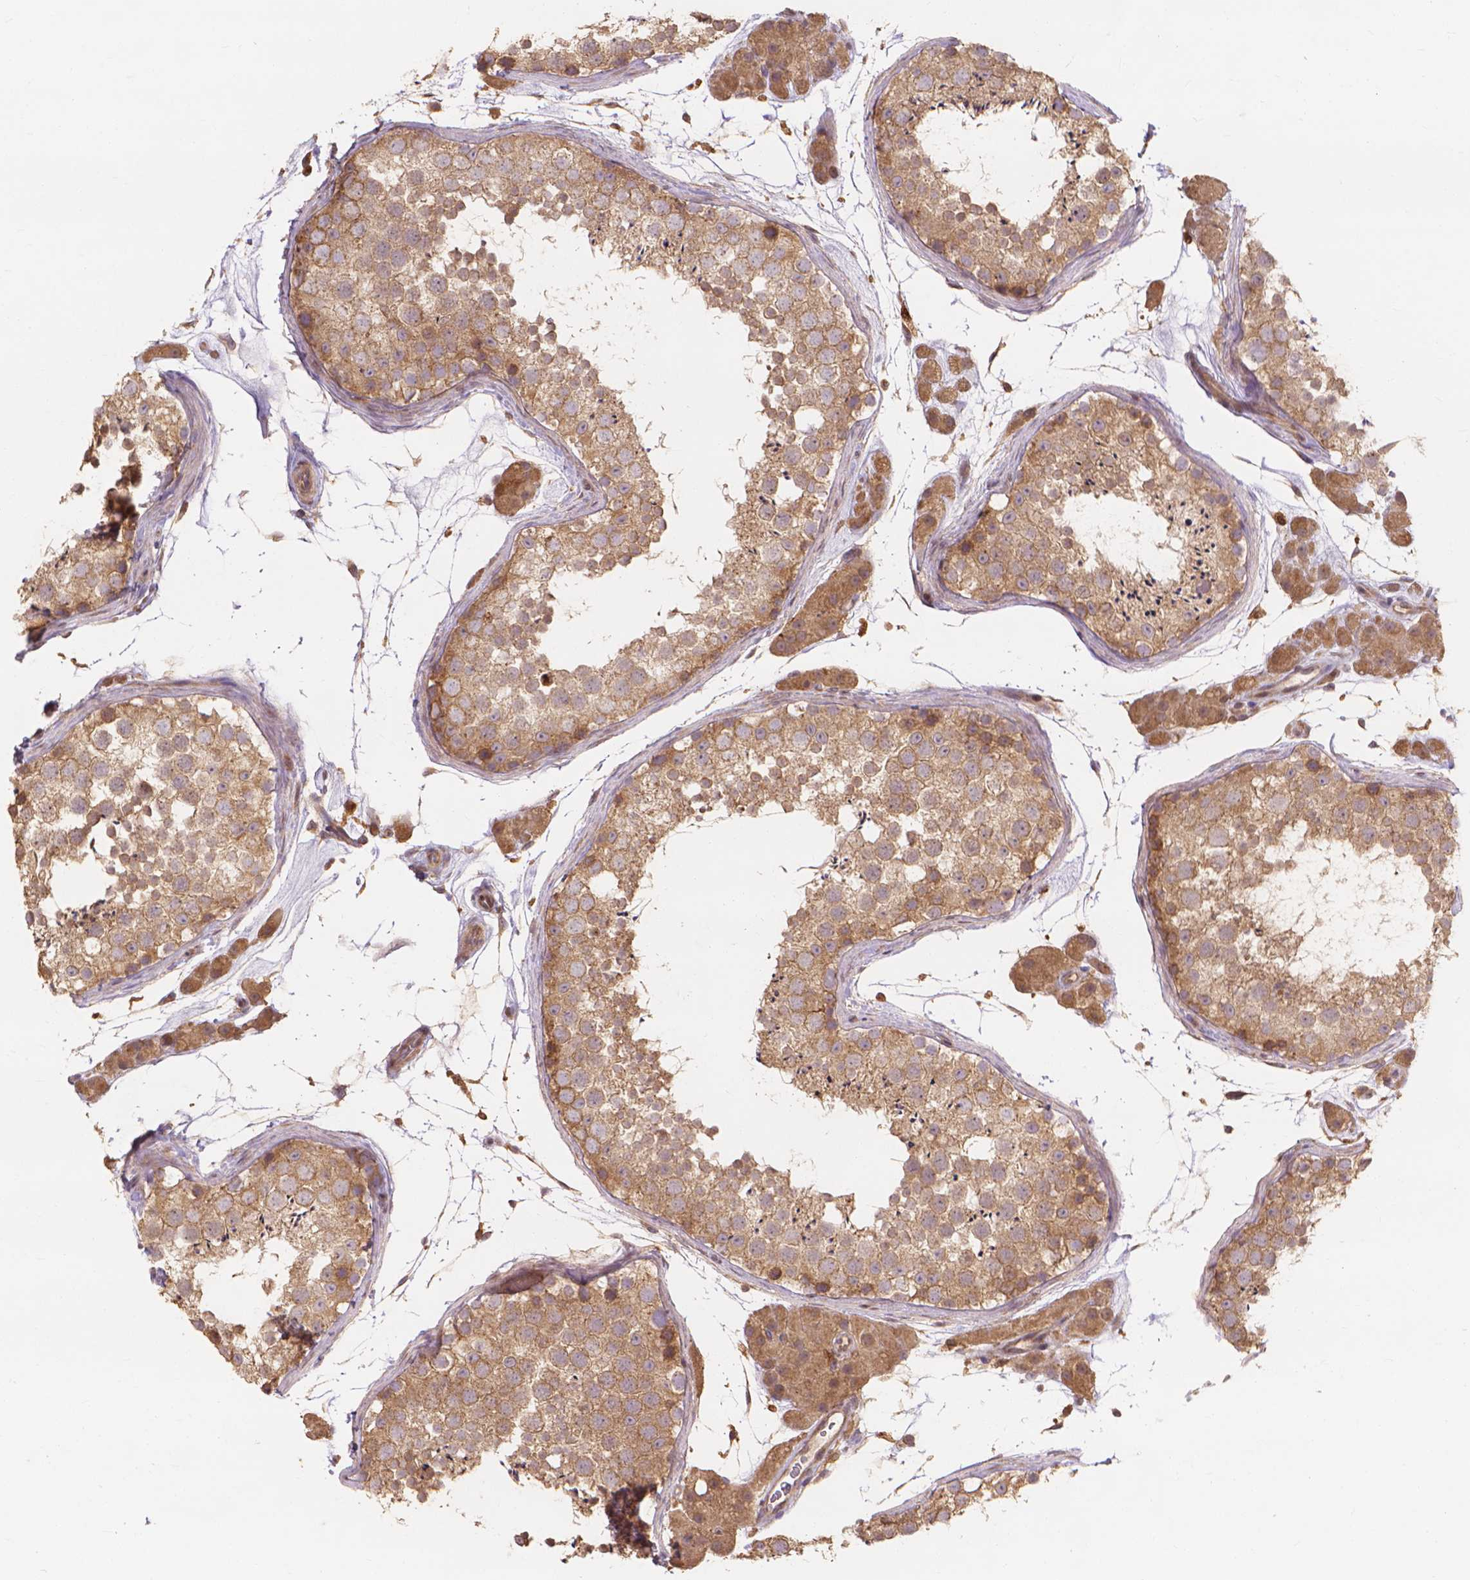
{"staining": {"intensity": "moderate", "quantity": ">75%", "location": "cytoplasmic/membranous"}, "tissue": "testis", "cell_type": "Cells in seminiferous ducts", "image_type": "normal", "snomed": [{"axis": "morphology", "description": "Normal tissue, NOS"}, {"axis": "topography", "description": "Testis"}], "caption": "Protein expression by immunohistochemistry (IHC) exhibits moderate cytoplasmic/membranous positivity in about >75% of cells in seminiferous ducts in unremarkable testis.", "gene": "TAB2", "patient": {"sex": "male", "age": 41}}